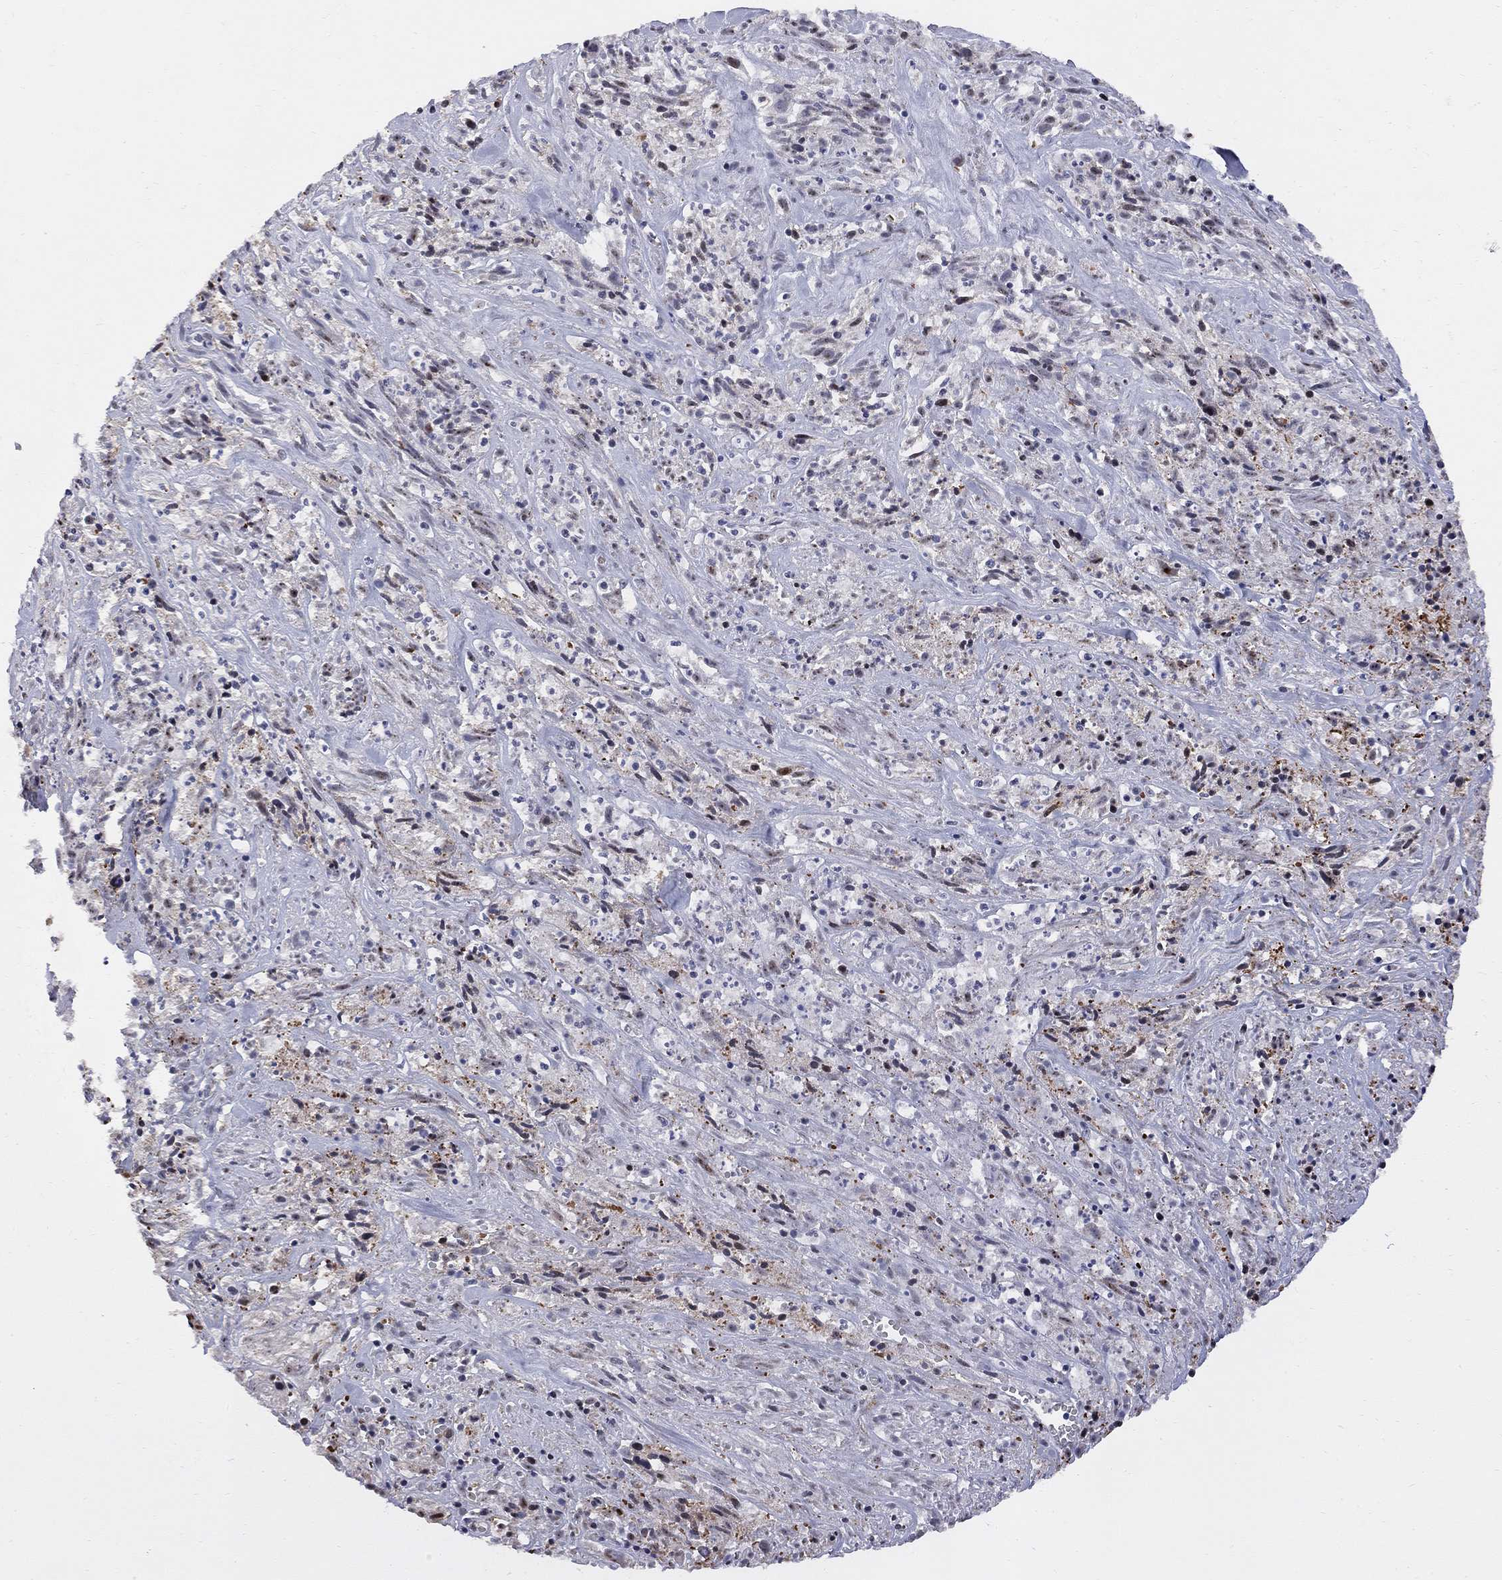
{"staining": {"intensity": "moderate", "quantity": "<25%", "location": "nuclear"}, "tissue": "melanoma", "cell_type": "Tumor cells", "image_type": "cancer", "snomed": [{"axis": "morphology", "description": "Malignant melanoma, NOS"}, {"axis": "topography", "description": "Skin"}], "caption": "Immunohistochemistry (IHC) micrograph of neoplastic tissue: human melanoma stained using IHC reveals low levels of moderate protein expression localized specifically in the nuclear of tumor cells, appearing as a nuclear brown color.", "gene": "DHX33", "patient": {"sex": "female", "age": 91}}